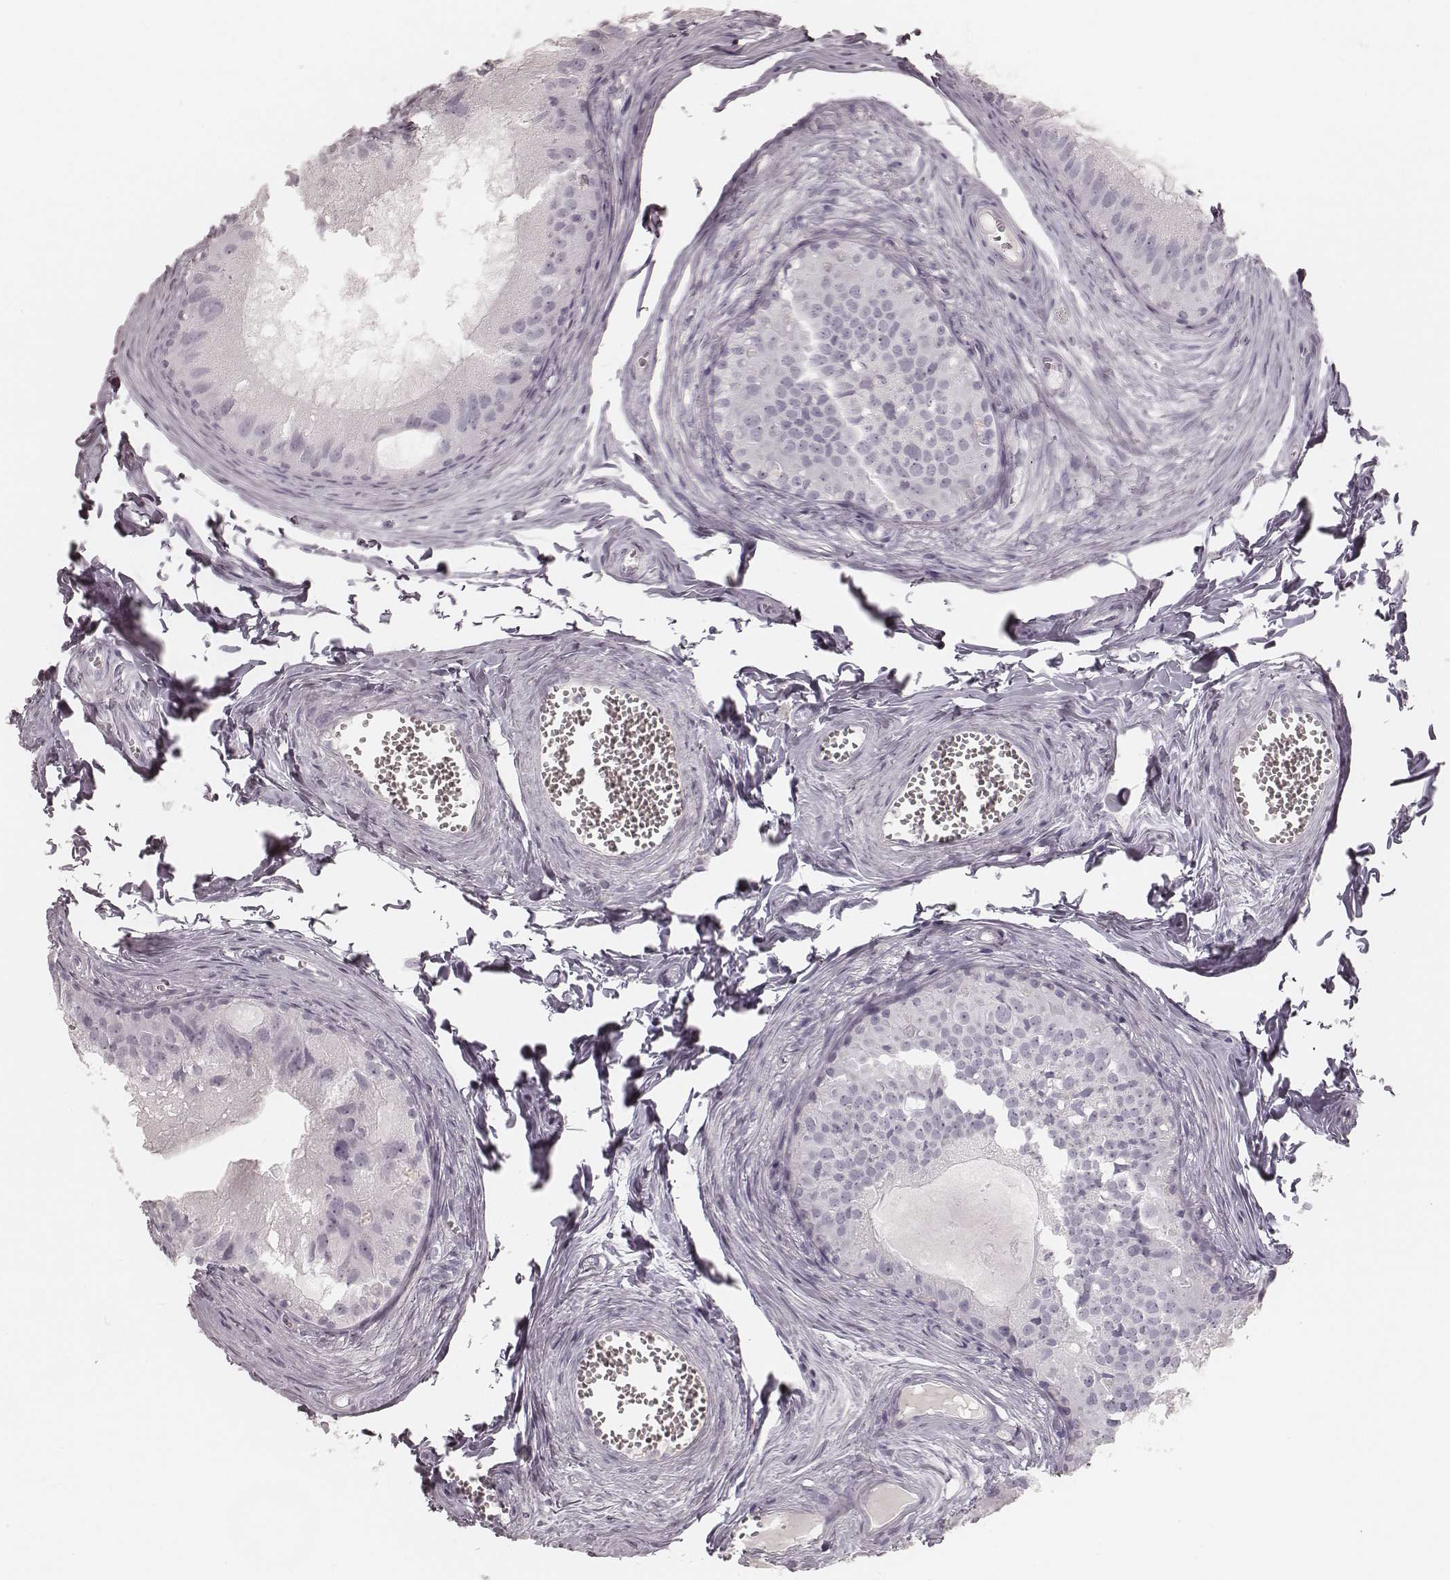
{"staining": {"intensity": "negative", "quantity": "none", "location": "none"}, "tissue": "epididymis", "cell_type": "Glandular cells", "image_type": "normal", "snomed": [{"axis": "morphology", "description": "Normal tissue, NOS"}, {"axis": "topography", "description": "Epididymis"}], "caption": "This is a photomicrograph of immunohistochemistry (IHC) staining of benign epididymis, which shows no staining in glandular cells.", "gene": "KRT31", "patient": {"sex": "male", "age": 45}}